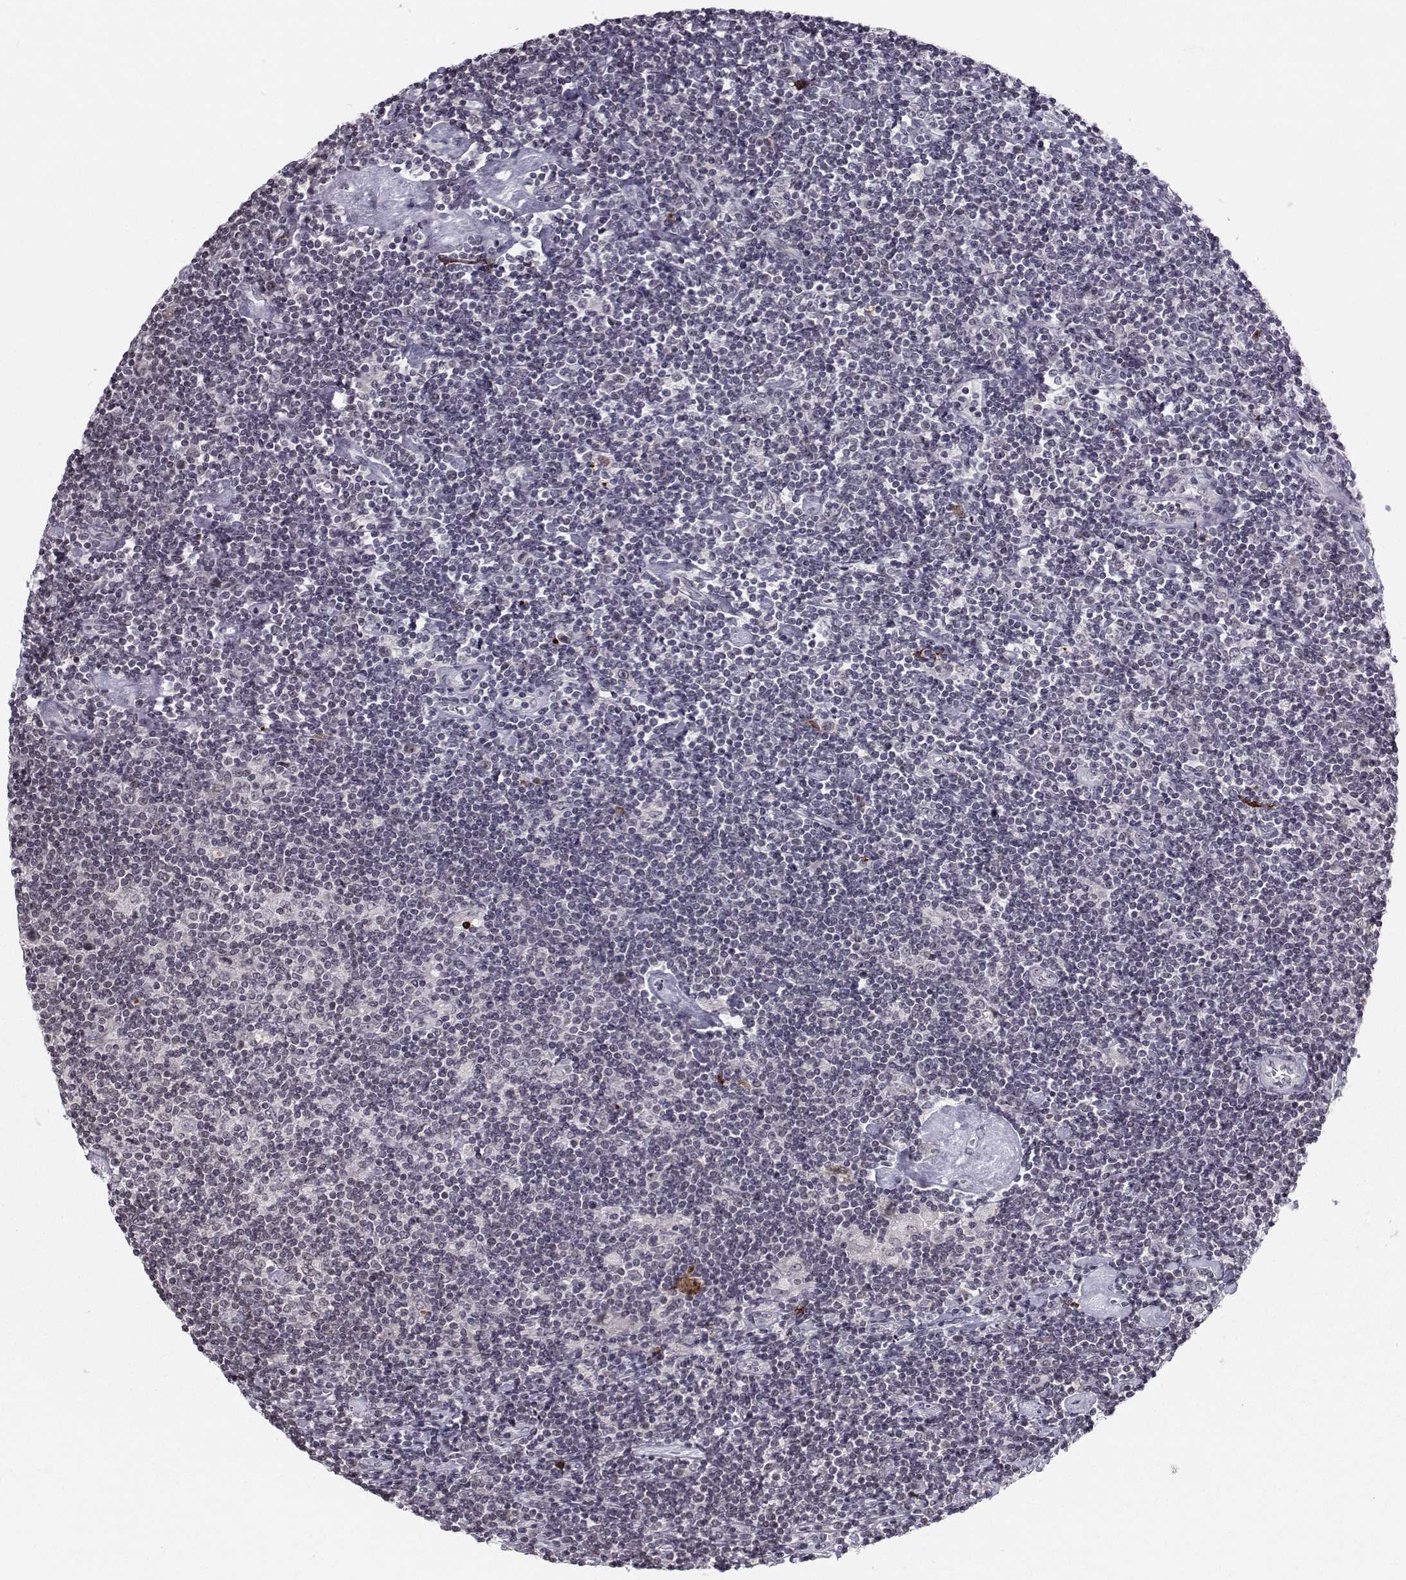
{"staining": {"intensity": "negative", "quantity": "none", "location": "none"}, "tissue": "lymphoma", "cell_type": "Tumor cells", "image_type": "cancer", "snomed": [{"axis": "morphology", "description": "Hodgkin's disease, NOS"}, {"axis": "topography", "description": "Lymph node"}], "caption": "Immunohistochemistry of lymphoma demonstrates no expression in tumor cells.", "gene": "MARCHF4", "patient": {"sex": "male", "age": 40}}